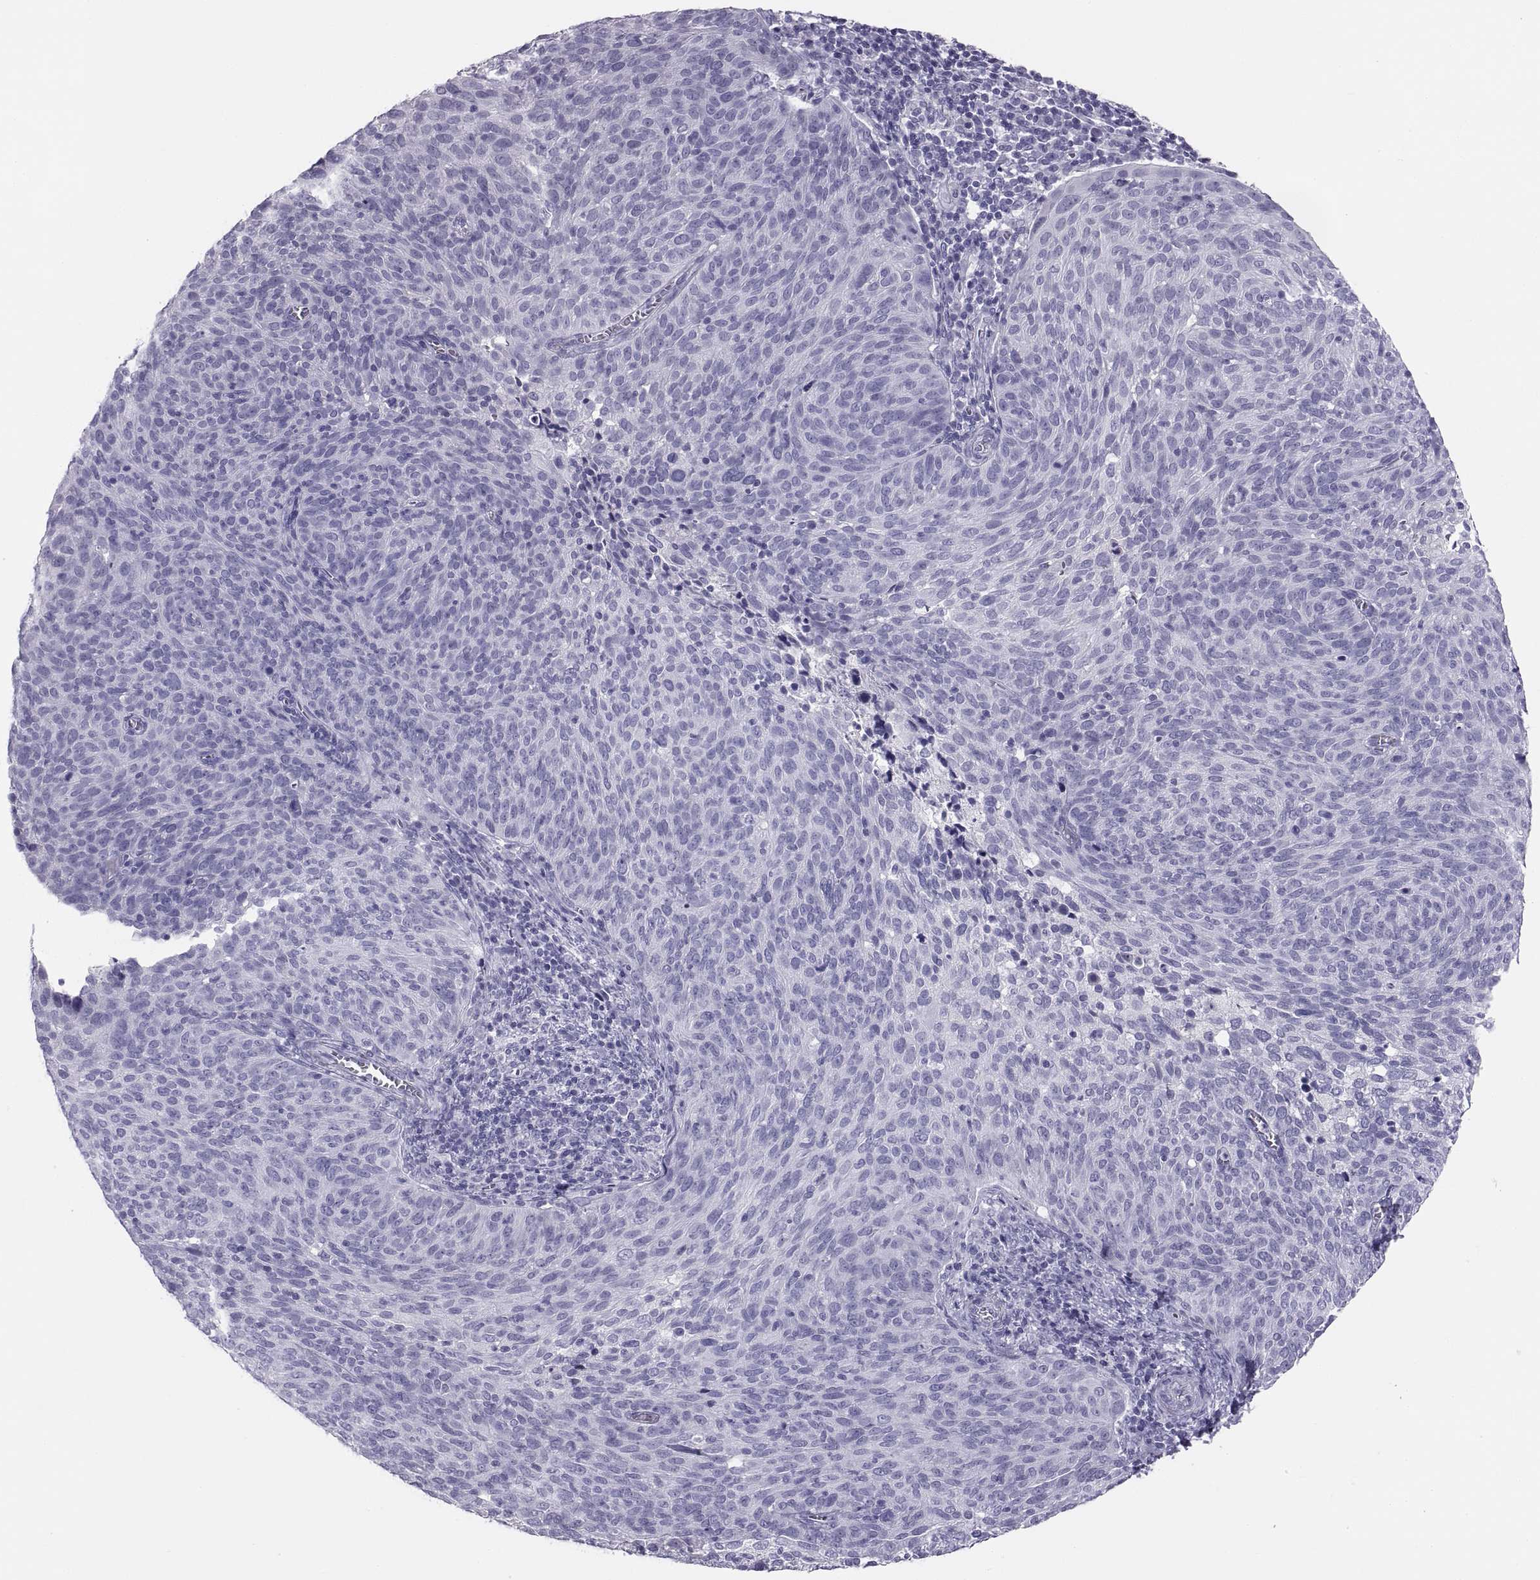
{"staining": {"intensity": "negative", "quantity": "none", "location": "none"}, "tissue": "cervical cancer", "cell_type": "Tumor cells", "image_type": "cancer", "snomed": [{"axis": "morphology", "description": "Squamous cell carcinoma, NOS"}, {"axis": "topography", "description": "Cervix"}], "caption": "Protein analysis of cervical squamous cell carcinoma displays no significant staining in tumor cells. (IHC, brightfield microscopy, high magnification).", "gene": "PAX2", "patient": {"sex": "female", "age": 39}}